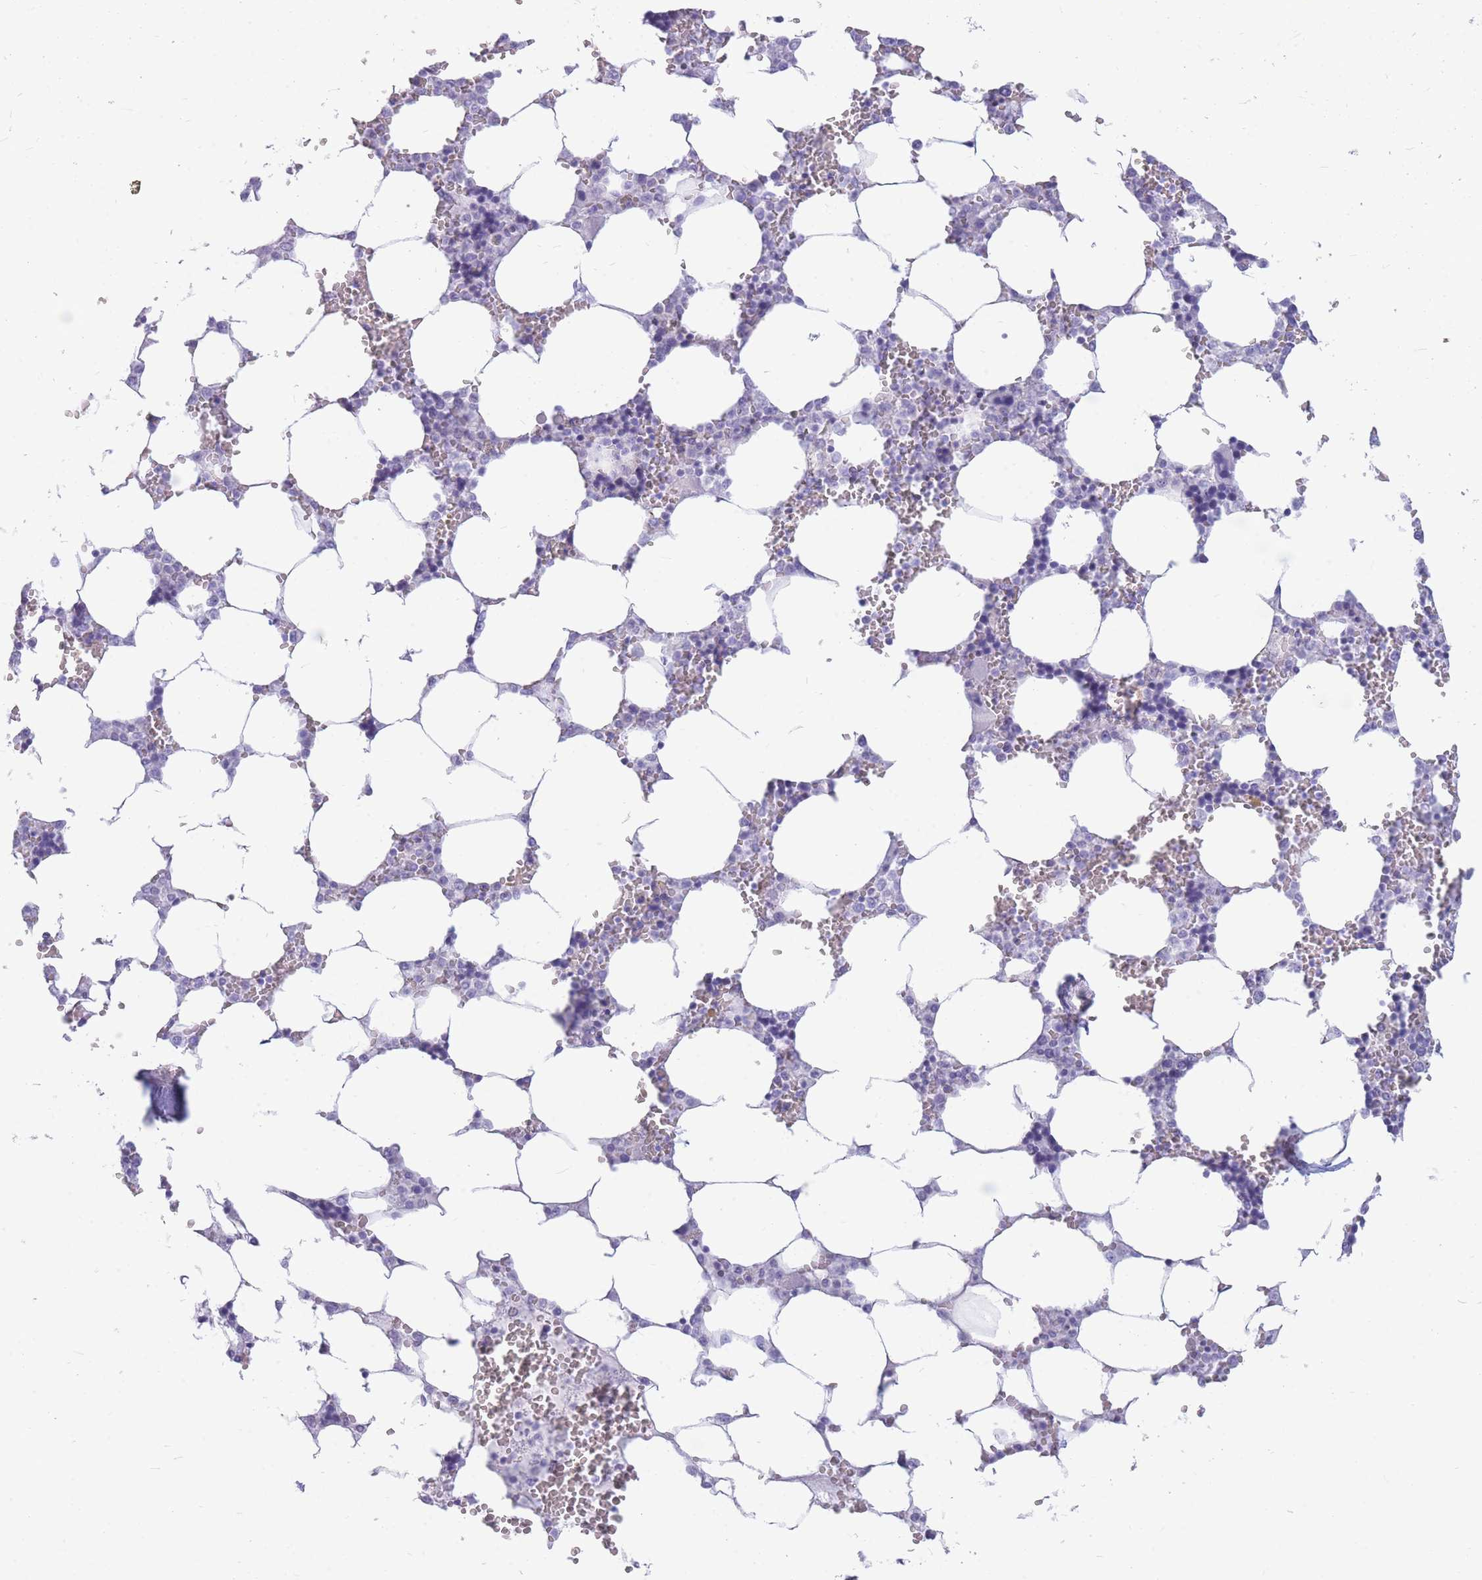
{"staining": {"intensity": "negative", "quantity": "none", "location": "none"}, "tissue": "bone marrow", "cell_type": "Hematopoietic cells", "image_type": "normal", "snomed": [{"axis": "morphology", "description": "Normal tissue, NOS"}, {"axis": "topography", "description": "Bone marrow"}], "caption": "Immunohistochemistry (IHC) of unremarkable bone marrow exhibits no positivity in hematopoietic cells. (DAB (3,3'-diaminobenzidine) IHC with hematoxylin counter stain).", "gene": "MTSS2", "patient": {"sex": "male", "age": 64}}